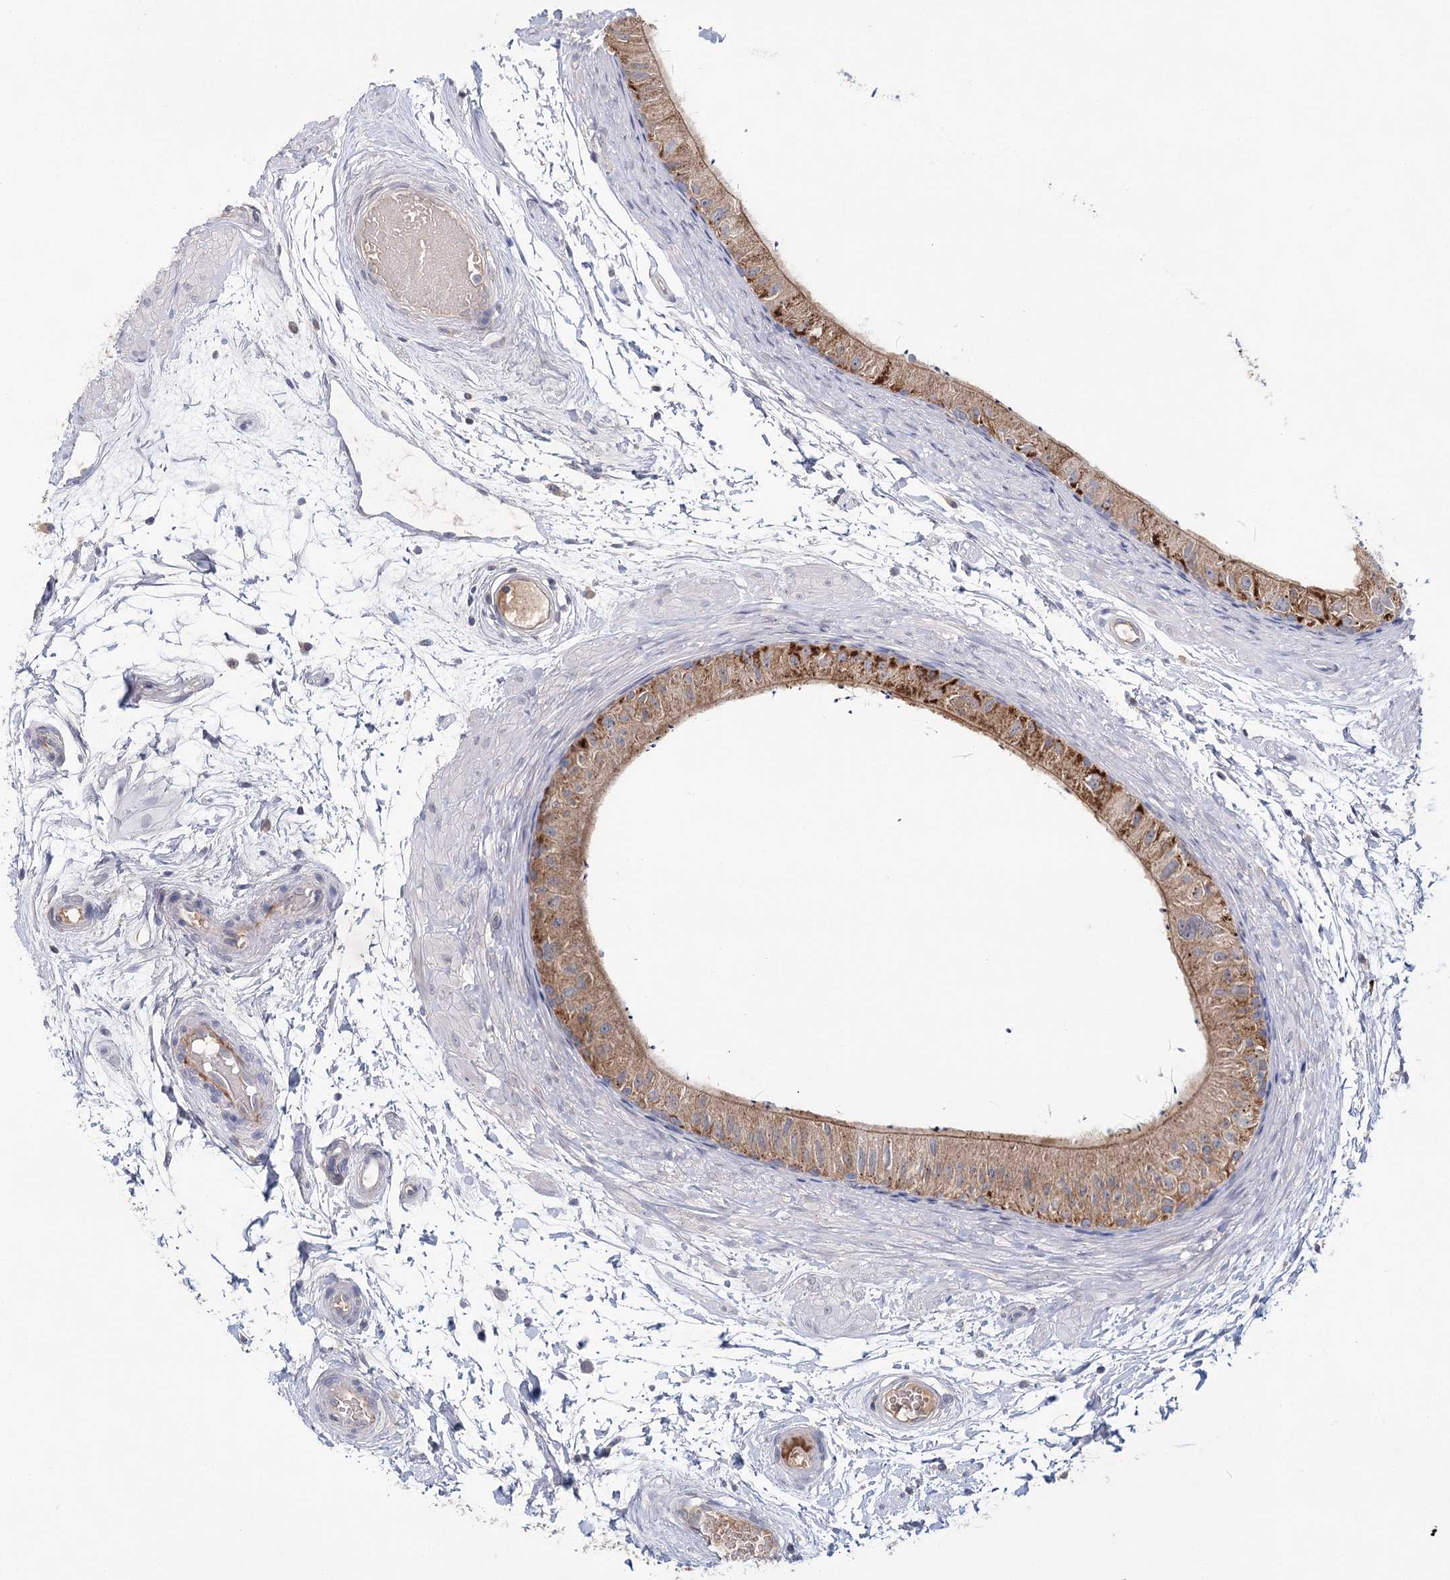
{"staining": {"intensity": "moderate", "quantity": "25%-75%", "location": "cytoplasmic/membranous"}, "tissue": "epididymis", "cell_type": "Glandular cells", "image_type": "normal", "snomed": [{"axis": "morphology", "description": "Normal tissue, NOS"}, {"axis": "topography", "description": "Epididymis"}], "caption": "Immunohistochemistry photomicrograph of benign epididymis: epididymis stained using IHC displays medium levels of moderate protein expression localized specifically in the cytoplasmic/membranous of glandular cells, appearing as a cytoplasmic/membranous brown color.", "gene": "ARHGAP44", "patient": {"sex": "male", "age": 50}}